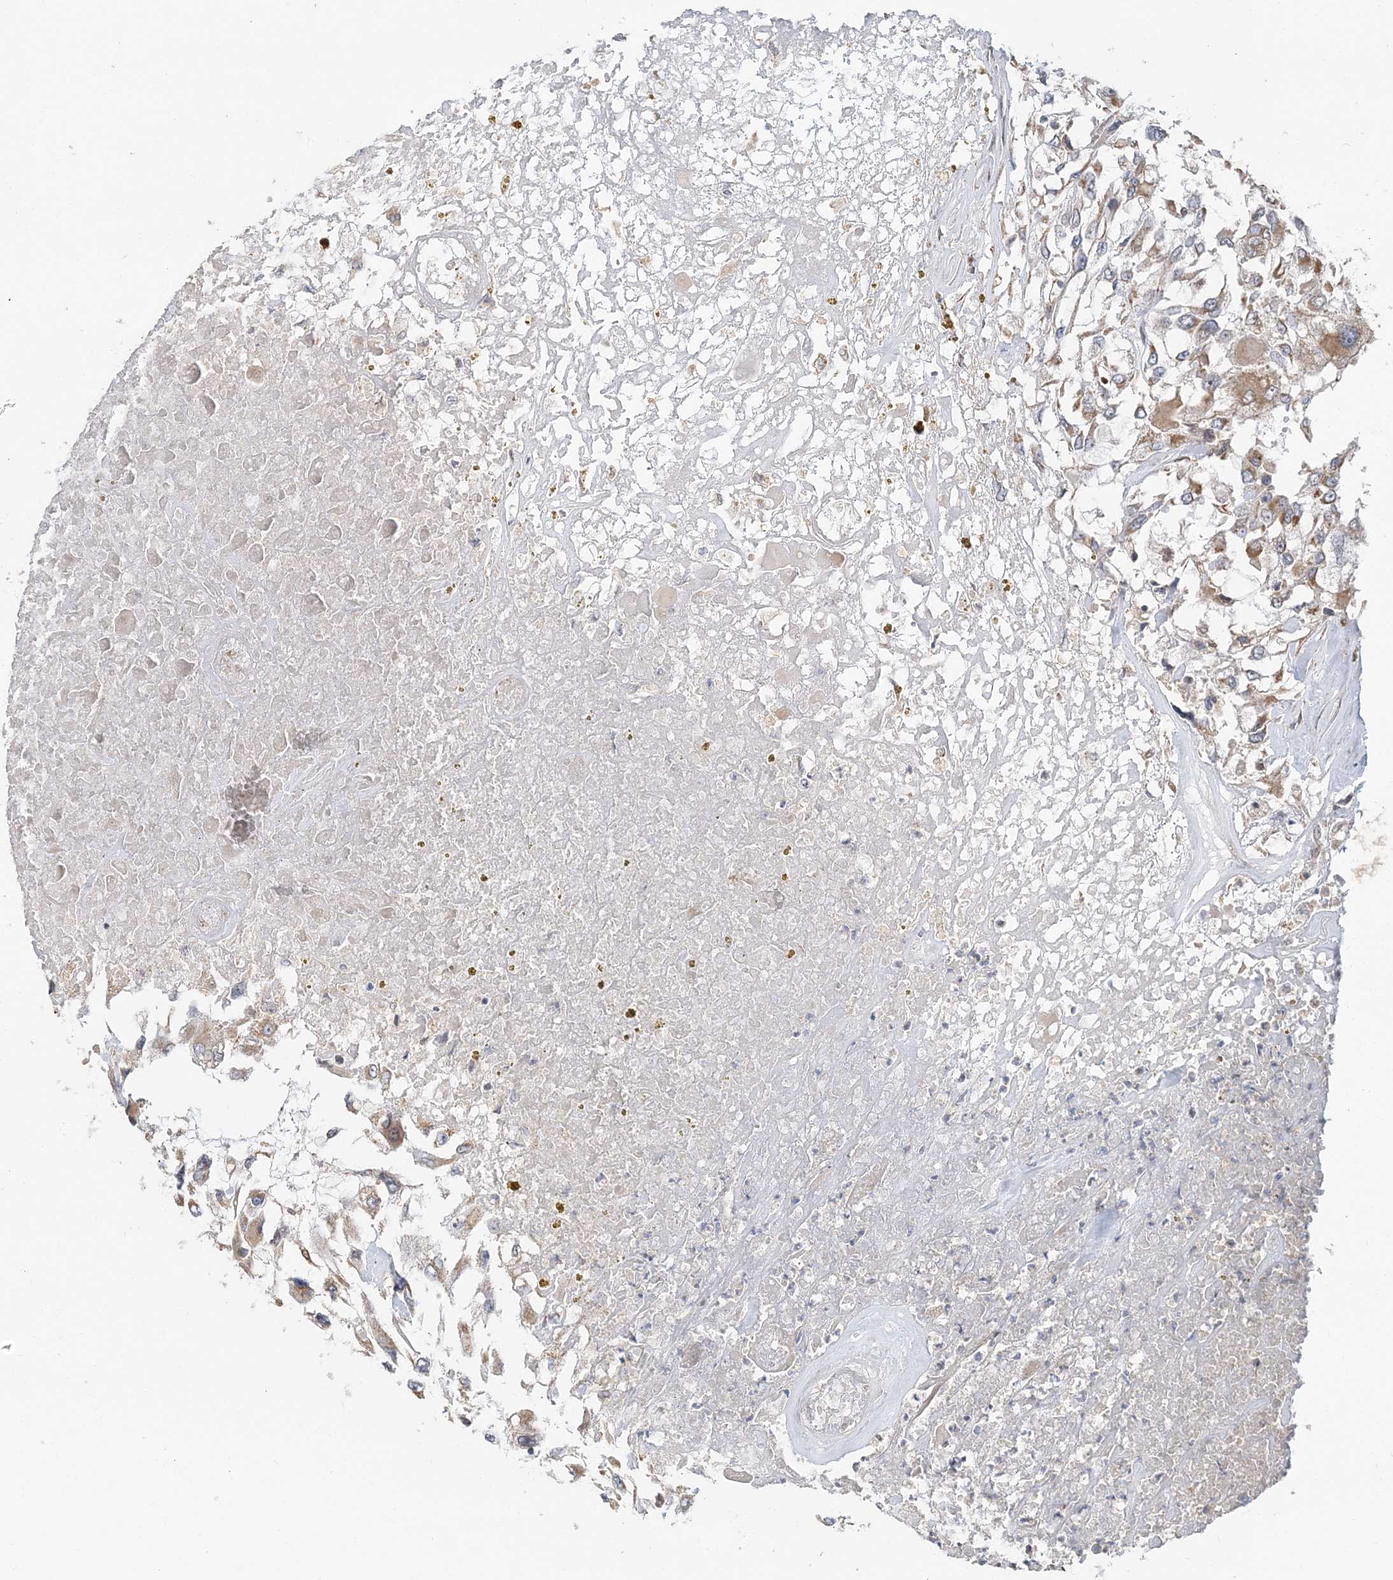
{"staining": {"intensity": "weak", "quantity": "25%-75%", "location": "cytoplasmic/membranous"}, "tissue": "renal cancer", "cell_type": "Tumor cells", "image_type": "cancer", "snomed": [{"axis": "morphology", "description": "Adenocarcinoma, NOS"}, {"axis": "topography", "description": "Kidney"}], "caption": "DAB immunohistochemical staining of human renal adenocarcinoma shows weak cytoplasmic/membranous protein staining in about 25%-75% of tumor cells.", "gene": "FBXO38", "patient": {"sex": "female", "age": 52}}